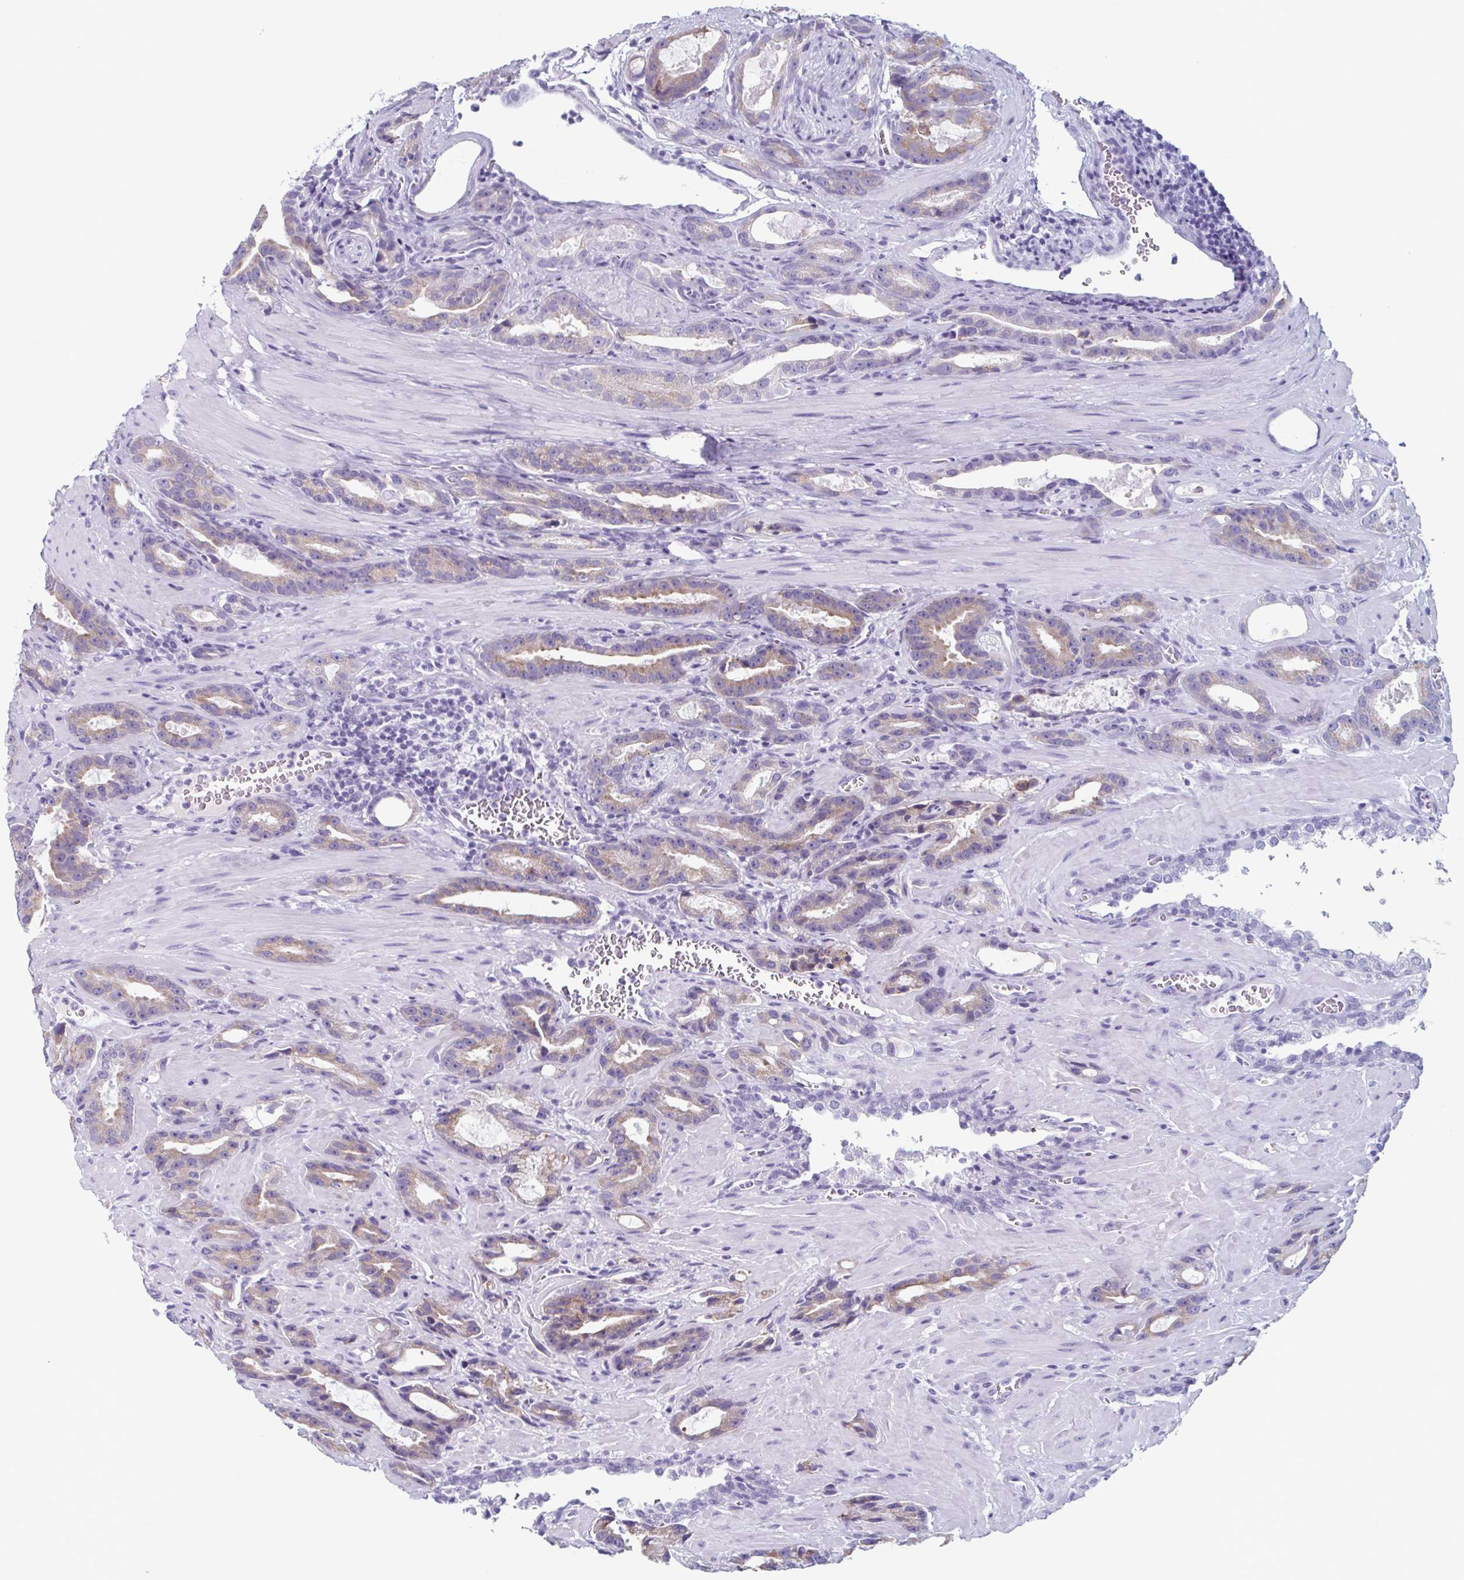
{"staining": {"intensity": "weak", "quantity": "25%-75%", "location": "cytoplasmic/membranous"}, "tissue": "prostate cancer", "cell_type": "Tumor cells", "image_type": "cancer", "snomed": [{"axis": "morphology", "description": "Adenocarcinoma, High grade"}, {"axis": "topography", "description": "Prostate"}], "caption": "Immunohistochemical staining of prostate cancer (high-grade adenocarcinoma) shows low levels of weak cytoplasmic/membranous protein positivity in about 25%-75% of tumor cells.", "gene": "ENKUR", "patient": {"sex": "male", "age": 65}}